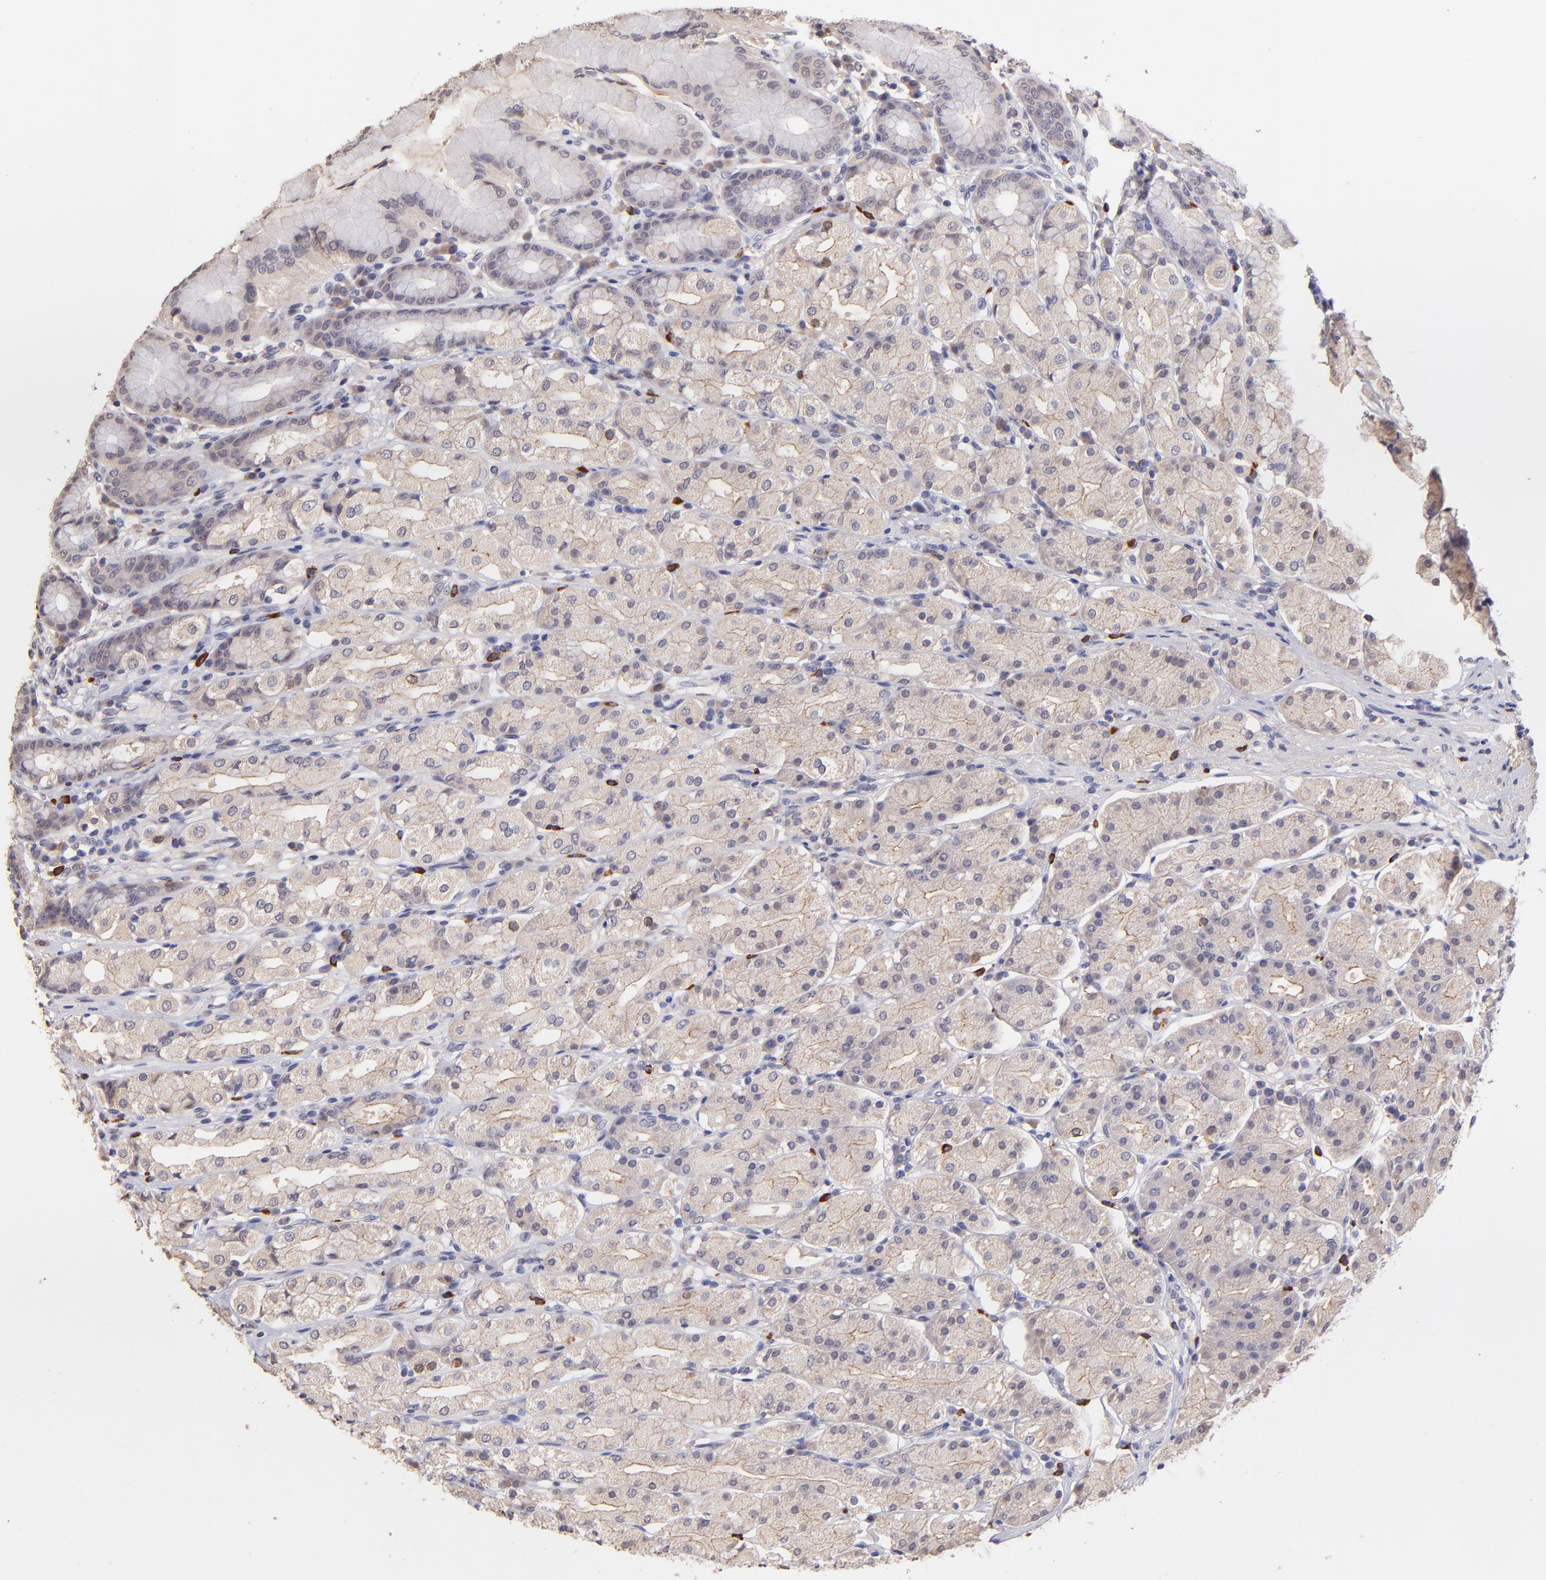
{"staining": {"intensity": "weak", "quantity": "<25%", "location": "cytoplasmic/membranous"}, "tissue": "stomach", "cell_type": "Glandular cells", "image_type": "normal", "snomed": [{"axis": "morphology", "description": "Normal tissue, NOS"}, {"axis": "topography", "description": "Stomach, upper"}], "caption": "There is no significant staining in glandular cells of stomach.", "gene": "RNASEL", "patient": {"sex": "male", "age": 68}}